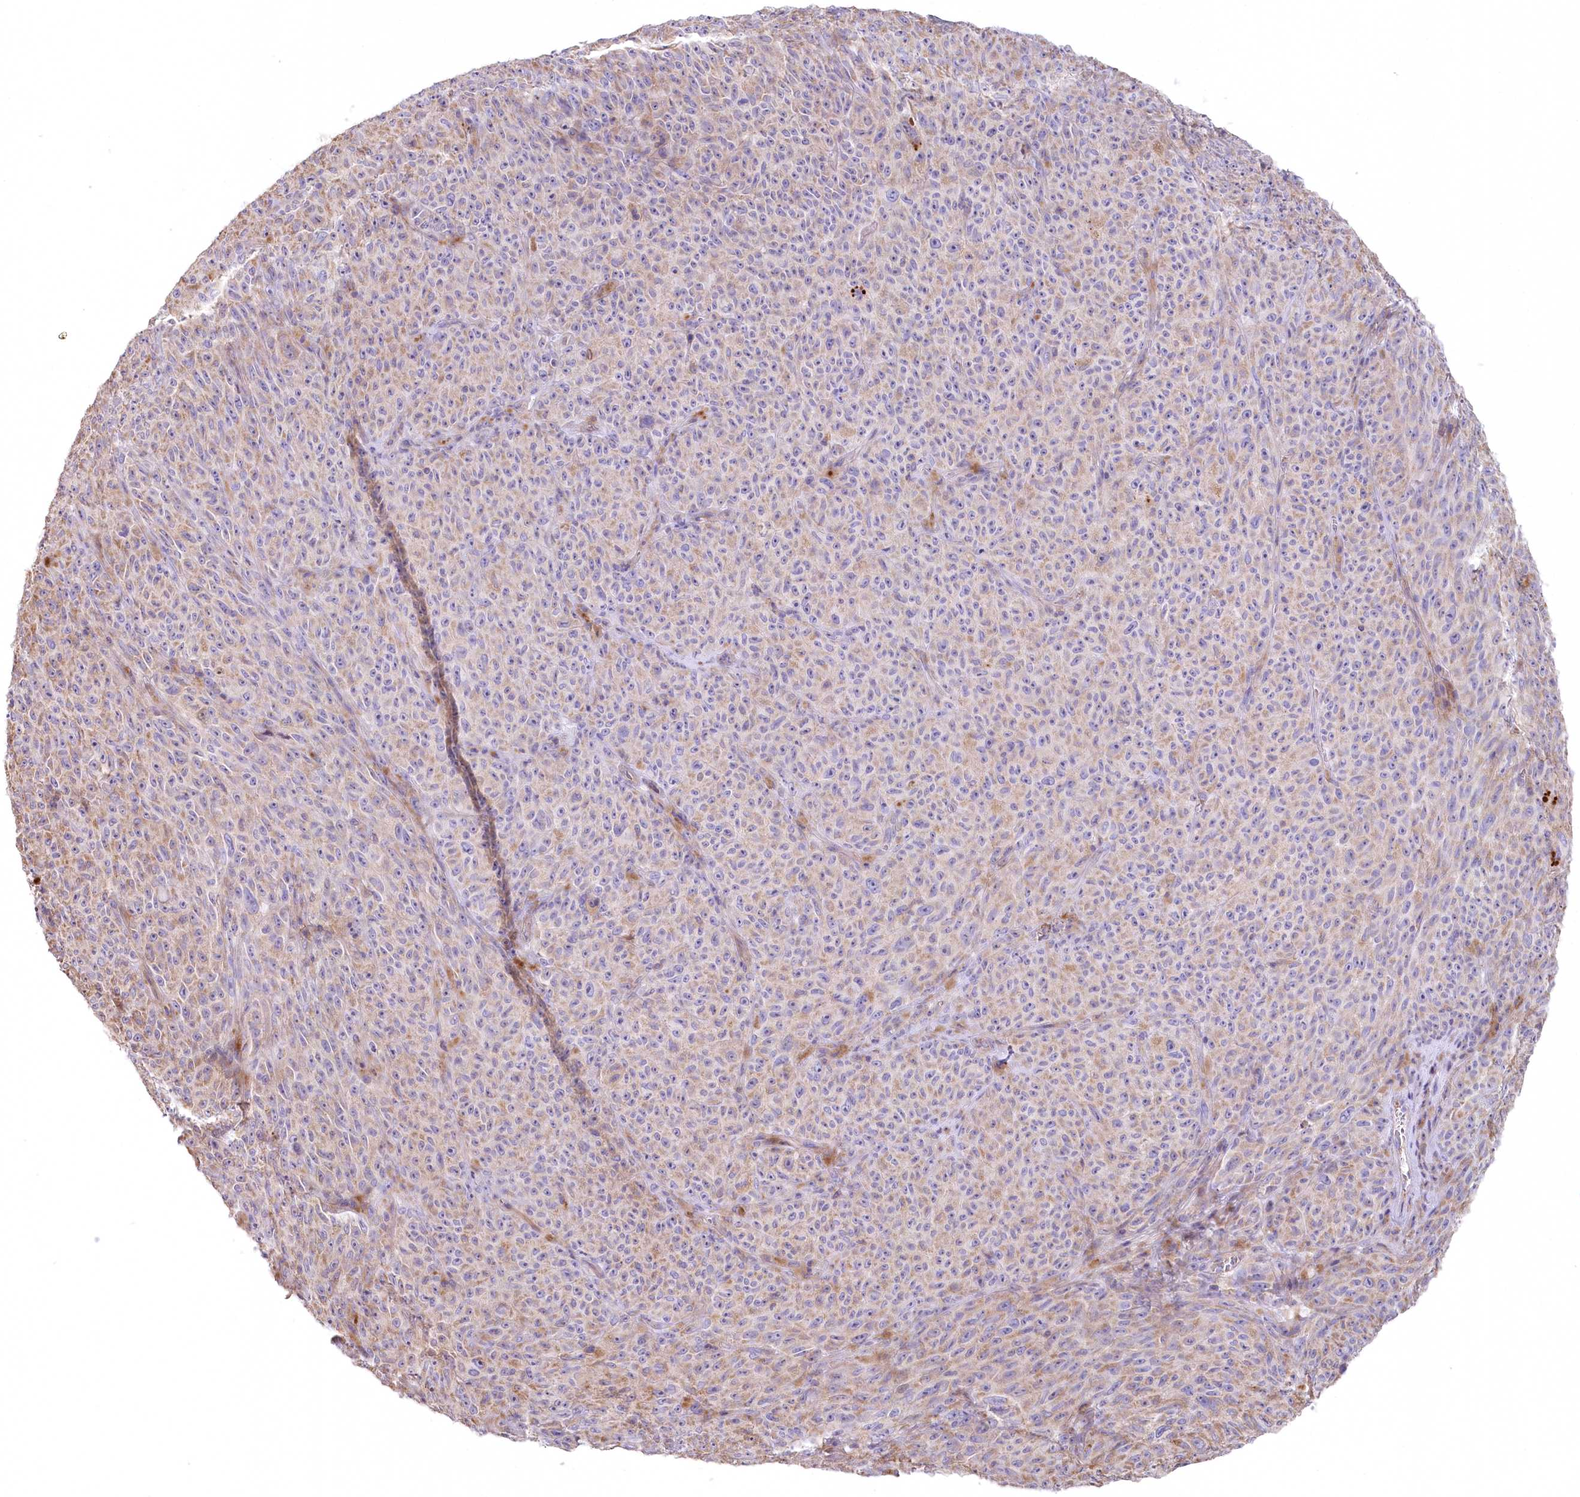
{"staining": {"intensity": "negative", "quantity": "none", "location": "none"}, "tissue": "melanoma", "cell_type": "Tumor cells", "image_type": "cancer", "snomed": [{"axis": "morphology", "description": "Malignant melanoma, NOS"}, {"axis": "topography", "description": "Skin"}], "caption": "Tumor cells show no significant protein positivity in malignant melanoma.", "gene": "SLC6A11", "patient": {"sex": "female", "age": 82}}